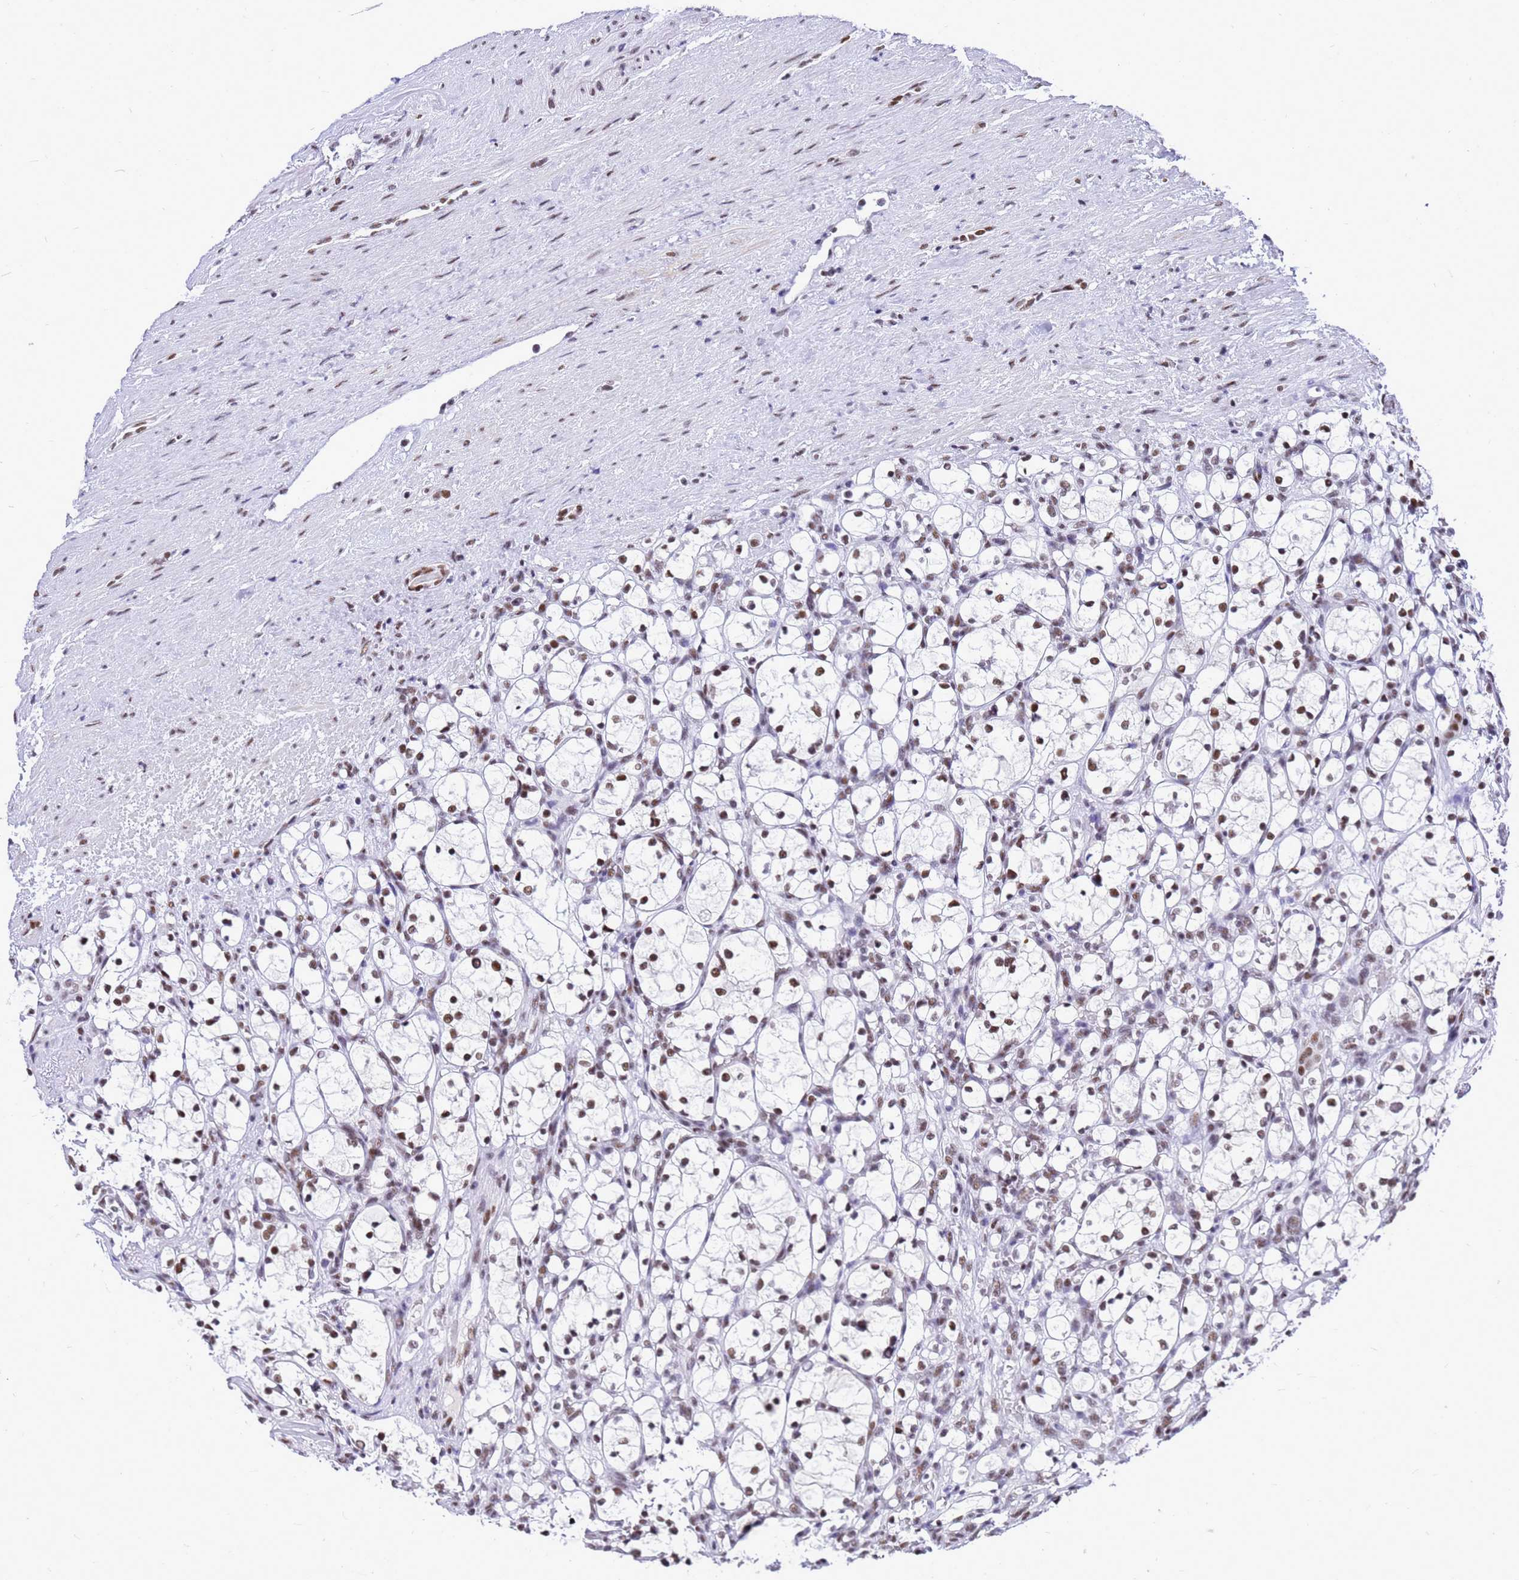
{"staining": {"intensity": "moderate", "quantity": ">75%", "location": "nuclear"}, "tissue": "renal cancer", "cell_type": "Tumor cells", "image_type": "cancer", "snomed": [{"axis": "morphology", "description": "Adenocarcinoma, NOS"}, {"axis": "topography", "description": "Kidney"}], "caption": "This photomicrograph shows immunohistochemistry staining of renal adenocarcinoma, with medium moderate nuclear positivity in approximately >75% of tumor cells.", "gene": "SART3", "patient": {"sex": "female", "age": 69}}